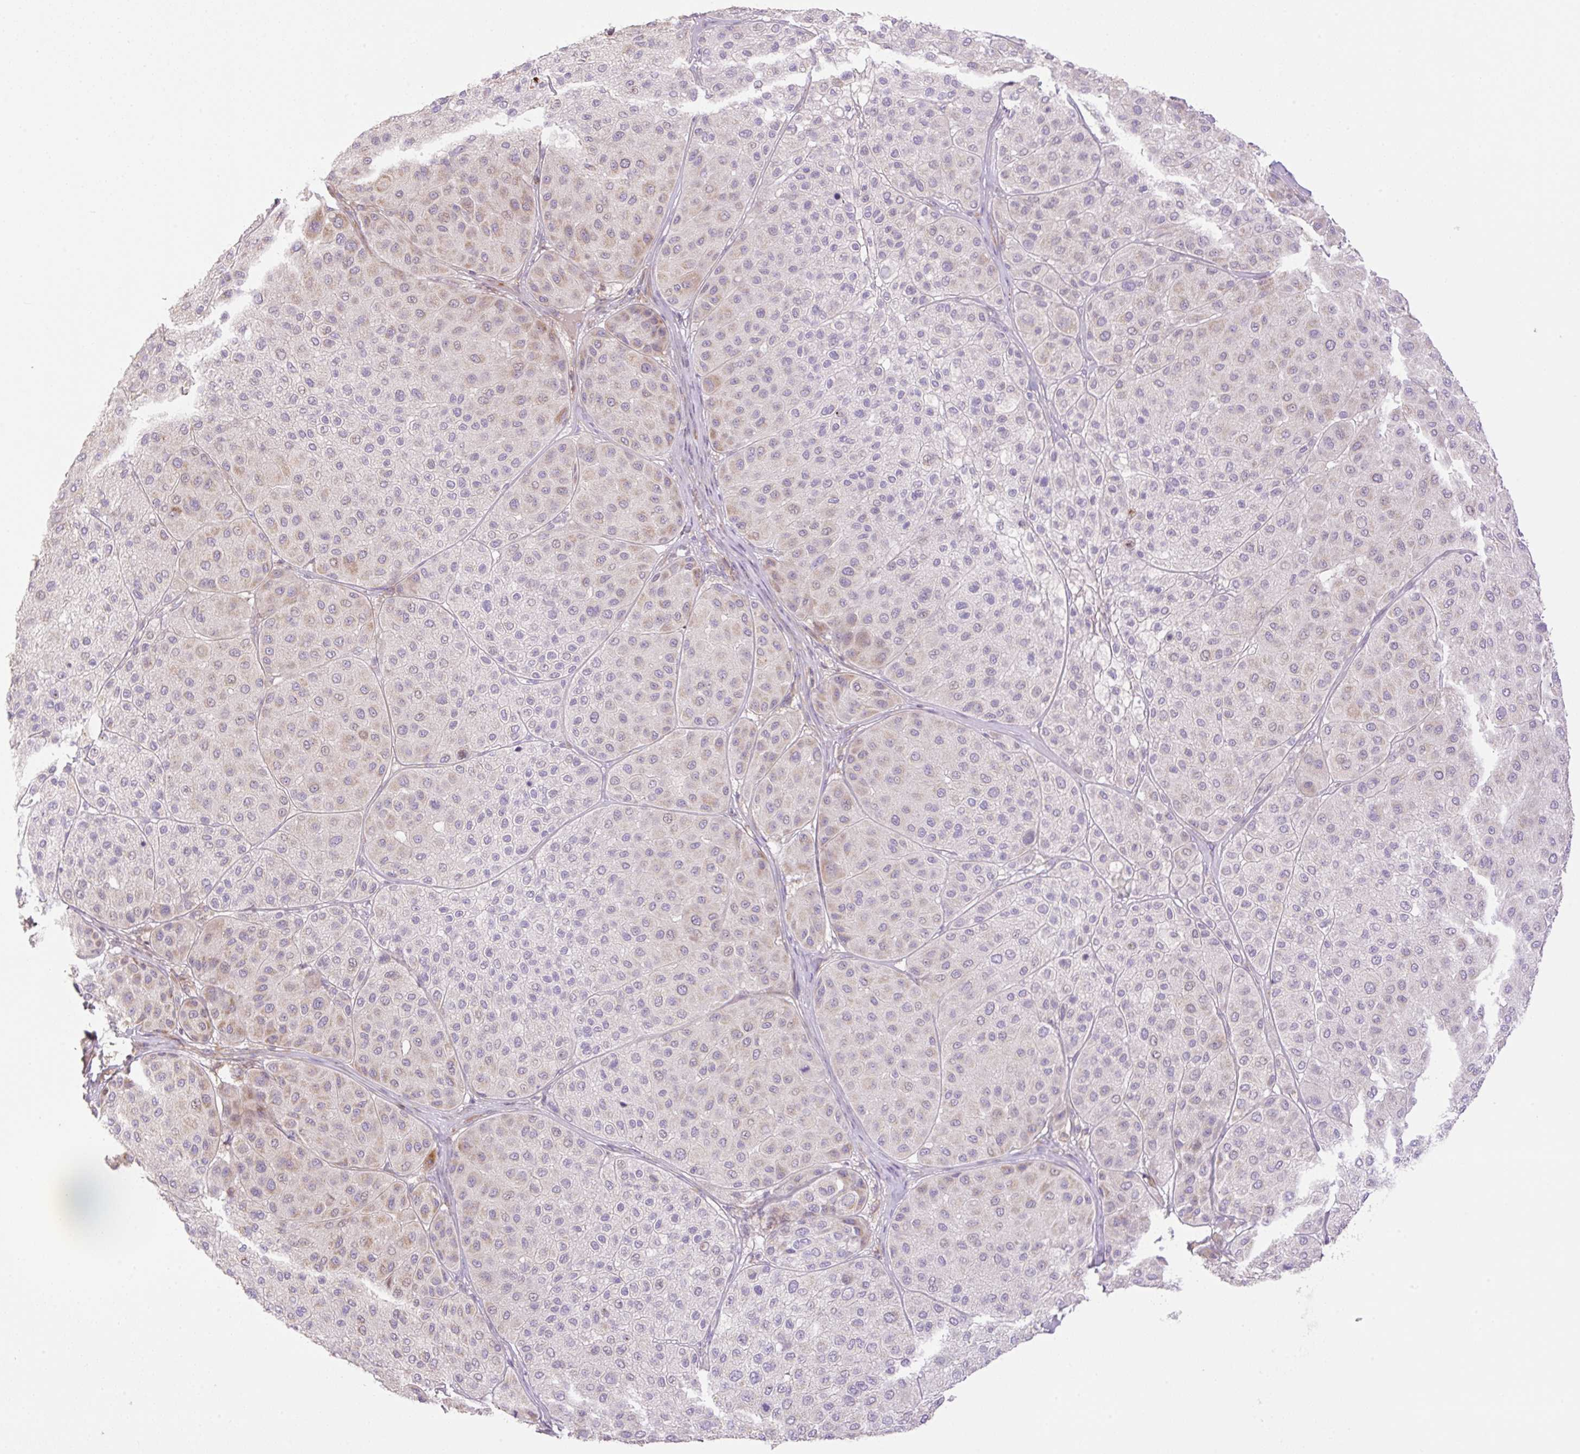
{"staining": {"intensity": "negative", "quantity": "none", "location": "none"}, "tissue": "melanoma", "cell_type": "Tumor cells", "image_type": "cancer", "snomed": [{"axis": "morphology", "description": "Malignant melanoma, Metastatic site"}, {"axis": "topography", "description": "Smooth muscle"}], "caption": "Malignant melanoma (metastatic site) was stained to show a protein in brown. There is no significant staining in tumor cells.", "gene": "VPS25", "patient": {"sex": "male", "age": 41}}